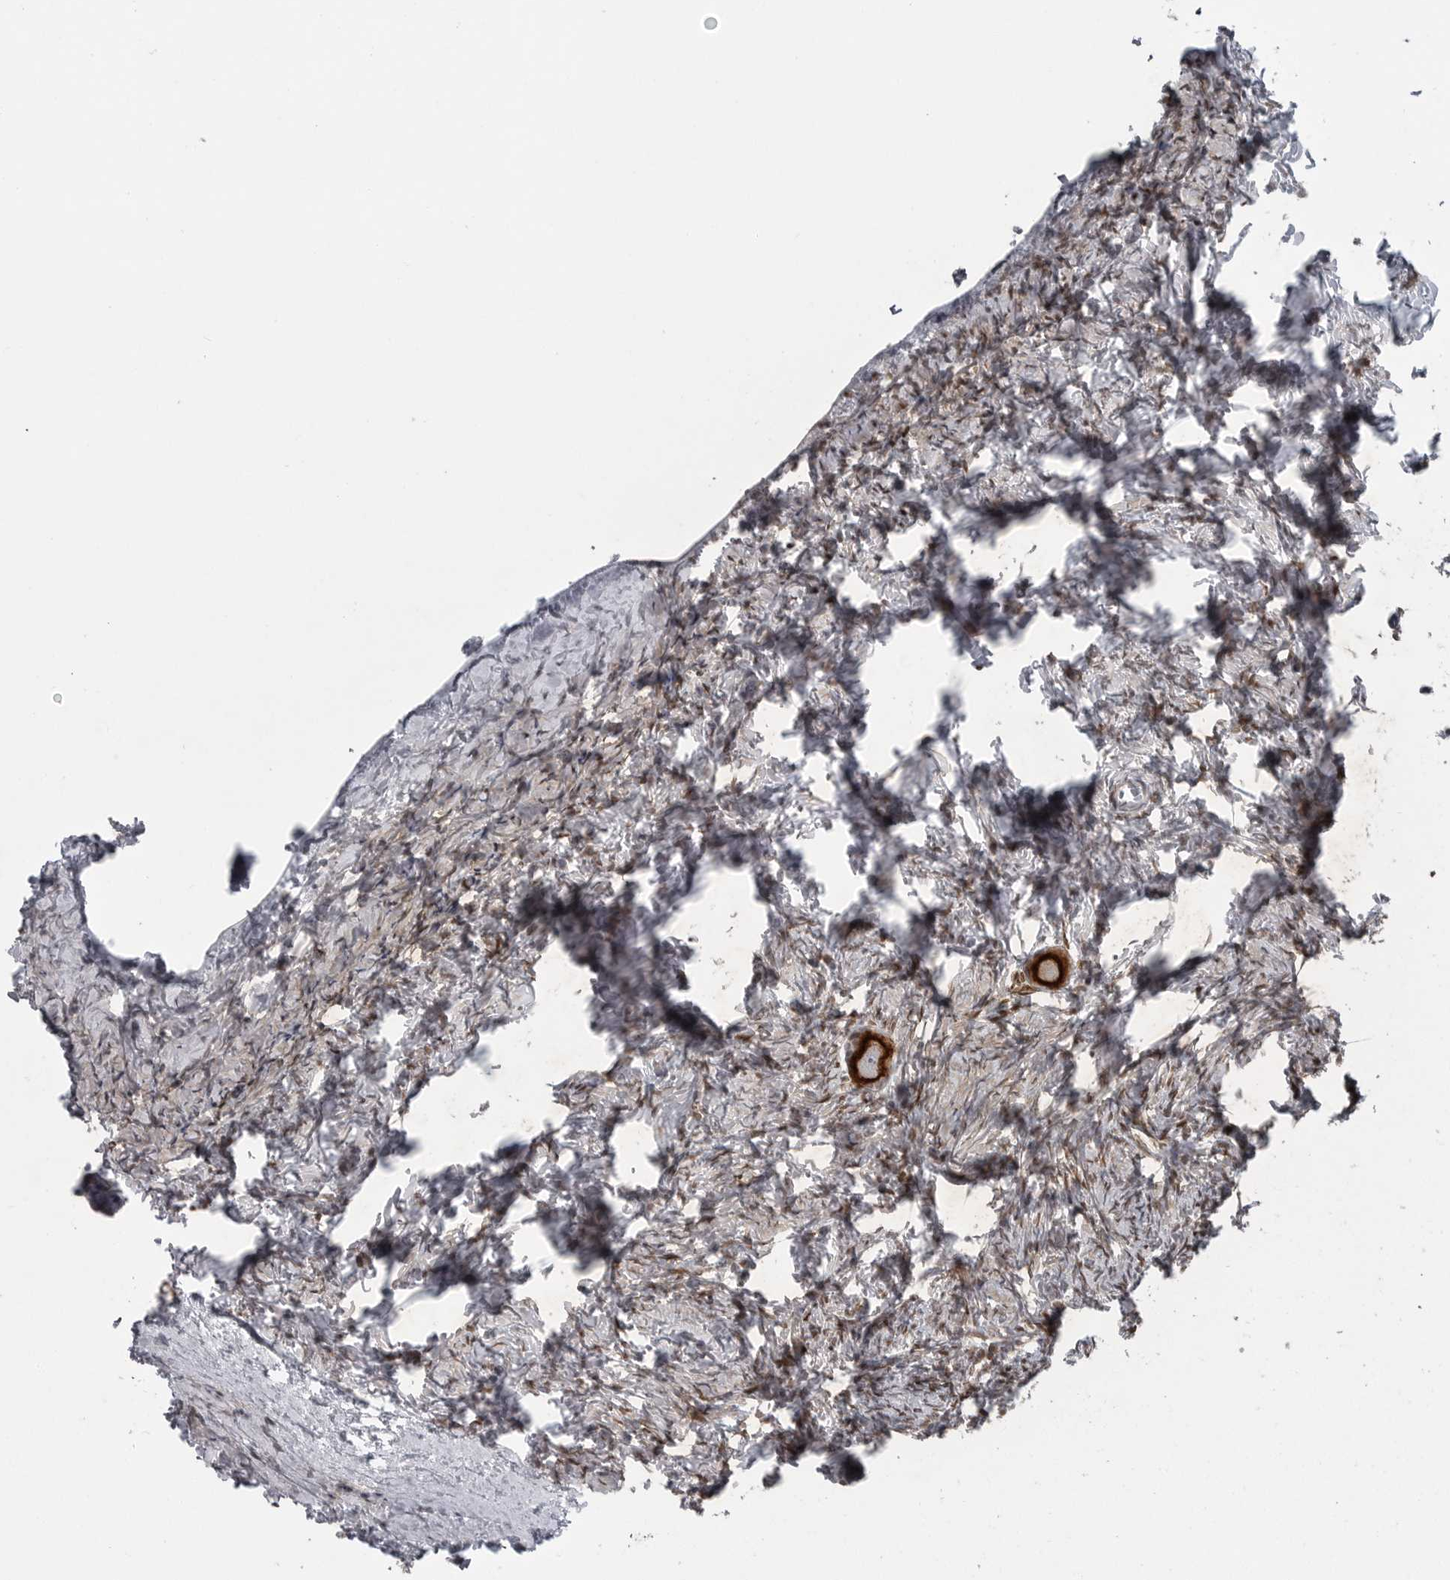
{"staining": {"intensity": "strong", "quantity": ">75%", "location": "cytoplasmic/membranous,nuclear"}, "tissue": "ovary", "cell_type": "Follicle cells", "image_type": "normal", "snomed": [{"axis": "morphology", "description": "Normal tissue, NOS"}, {"axis": "topography", "description": "Ovary"}], "caption": "The immunohistochemical stain highlights strong cytoplasmic/membranous,nuclear positivity in follicle cells of unremarkable ovary. (Stains: DAB (3,3'-diaminobenzidine) in brown, nuclei in blue, Microscopy: brightfield microscopy at high magnification).", "gene": "HMGN3", "patient": {"sex": "female", "age": 27}}